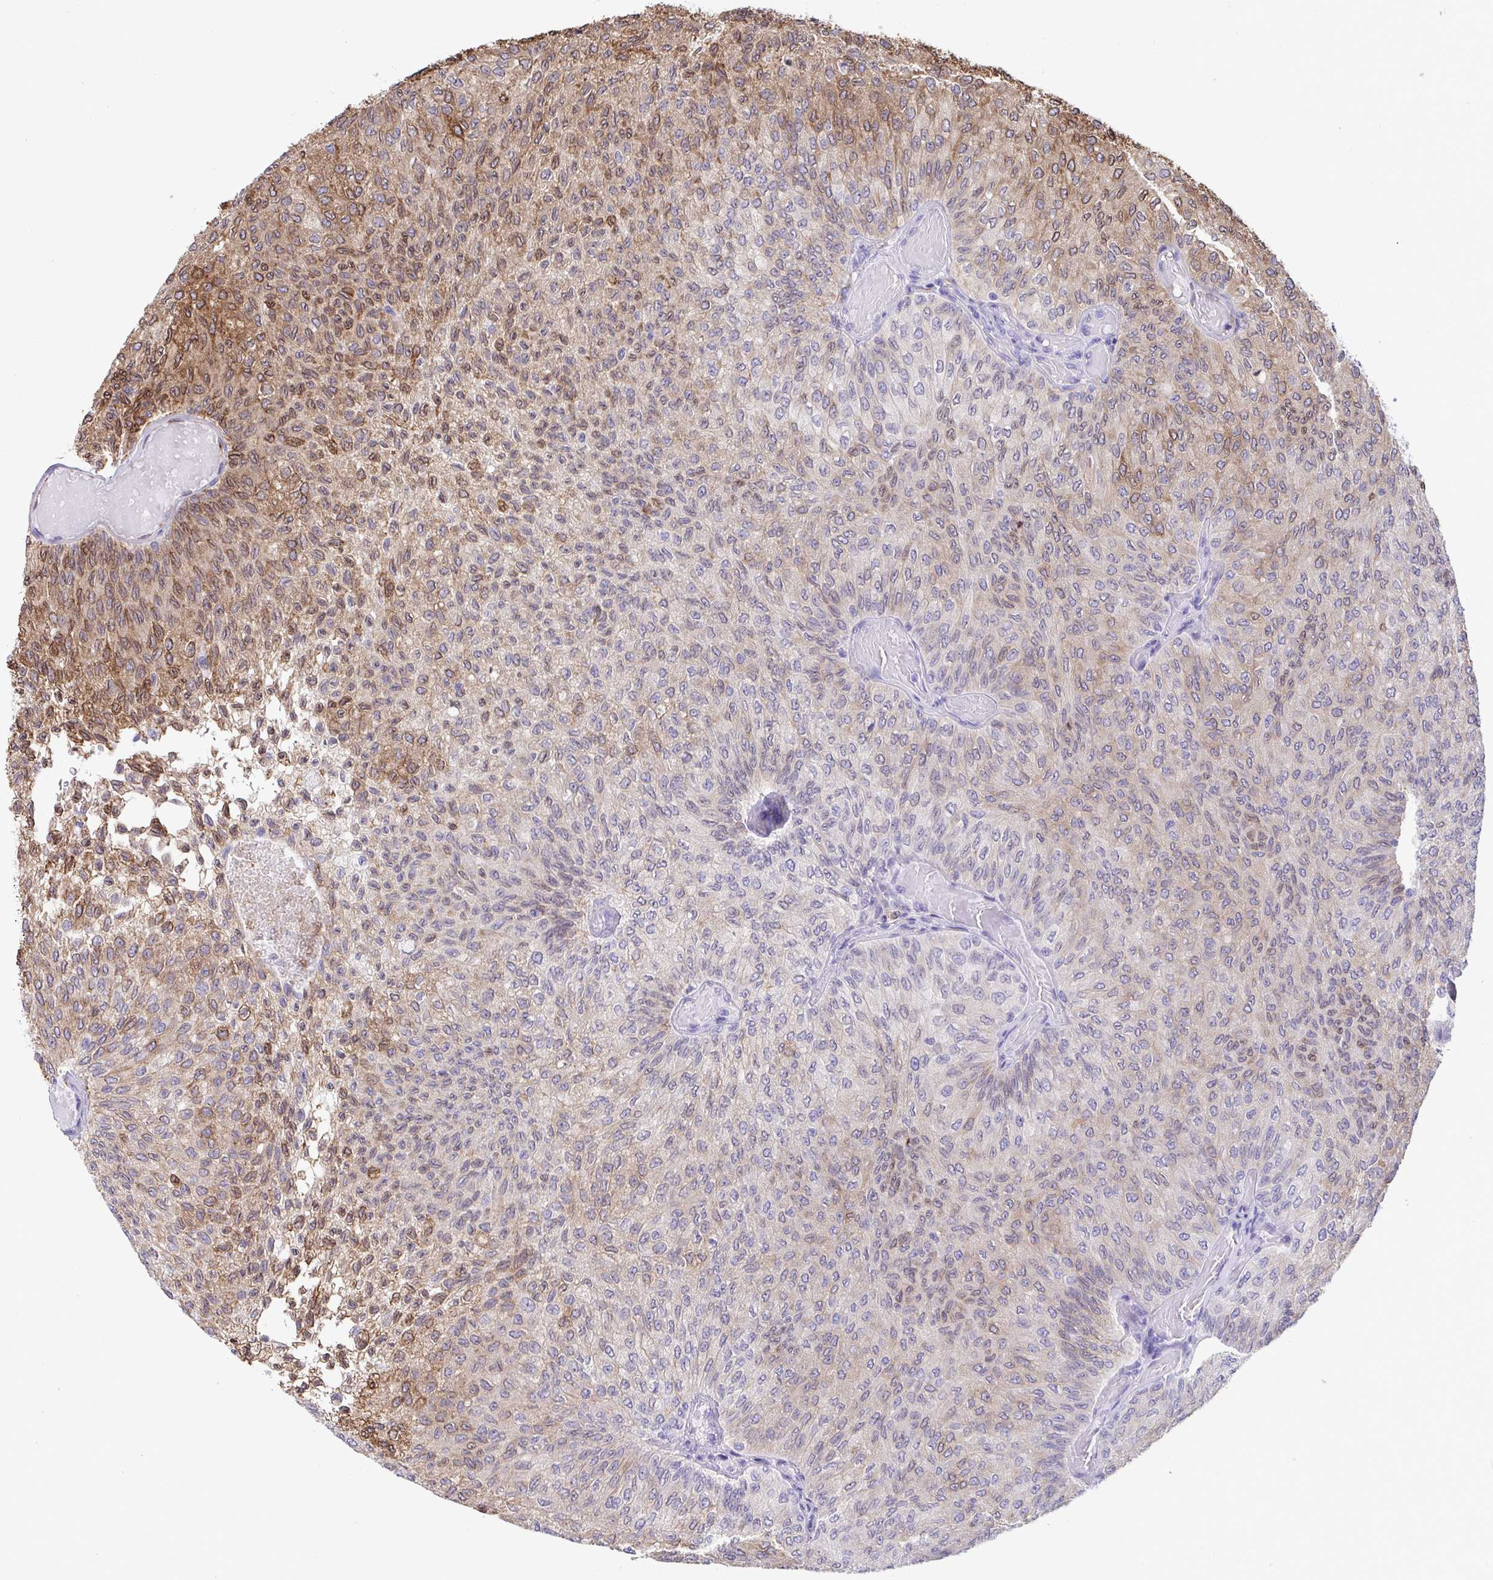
{"staining": {"intensity": "moderate", "quantity": "25%-75%", "location": "cytoplasmic/membranous,nuclear"}, "tissue": "urothelial cancer", "cell_type": "Tumor cells", "image_type": "cancer", "snomed": [{"axis": "morphology", "description": "Urothelial carcinoma, Low grade"}, {"axis": "topography", "description": "Urinary bladder"}], "caption": "Low-grade urothelial carcinoma stained with DAB (3,3'-diaminobenzidine) immunohistochemistry demonstrates medium levels of moderate cytoplasmic/membranous and nuclear positivity in approximately 25%-75% of tumor cells.", "gene": "ASPH", "patient": {"sex": "male", "age": 78}}